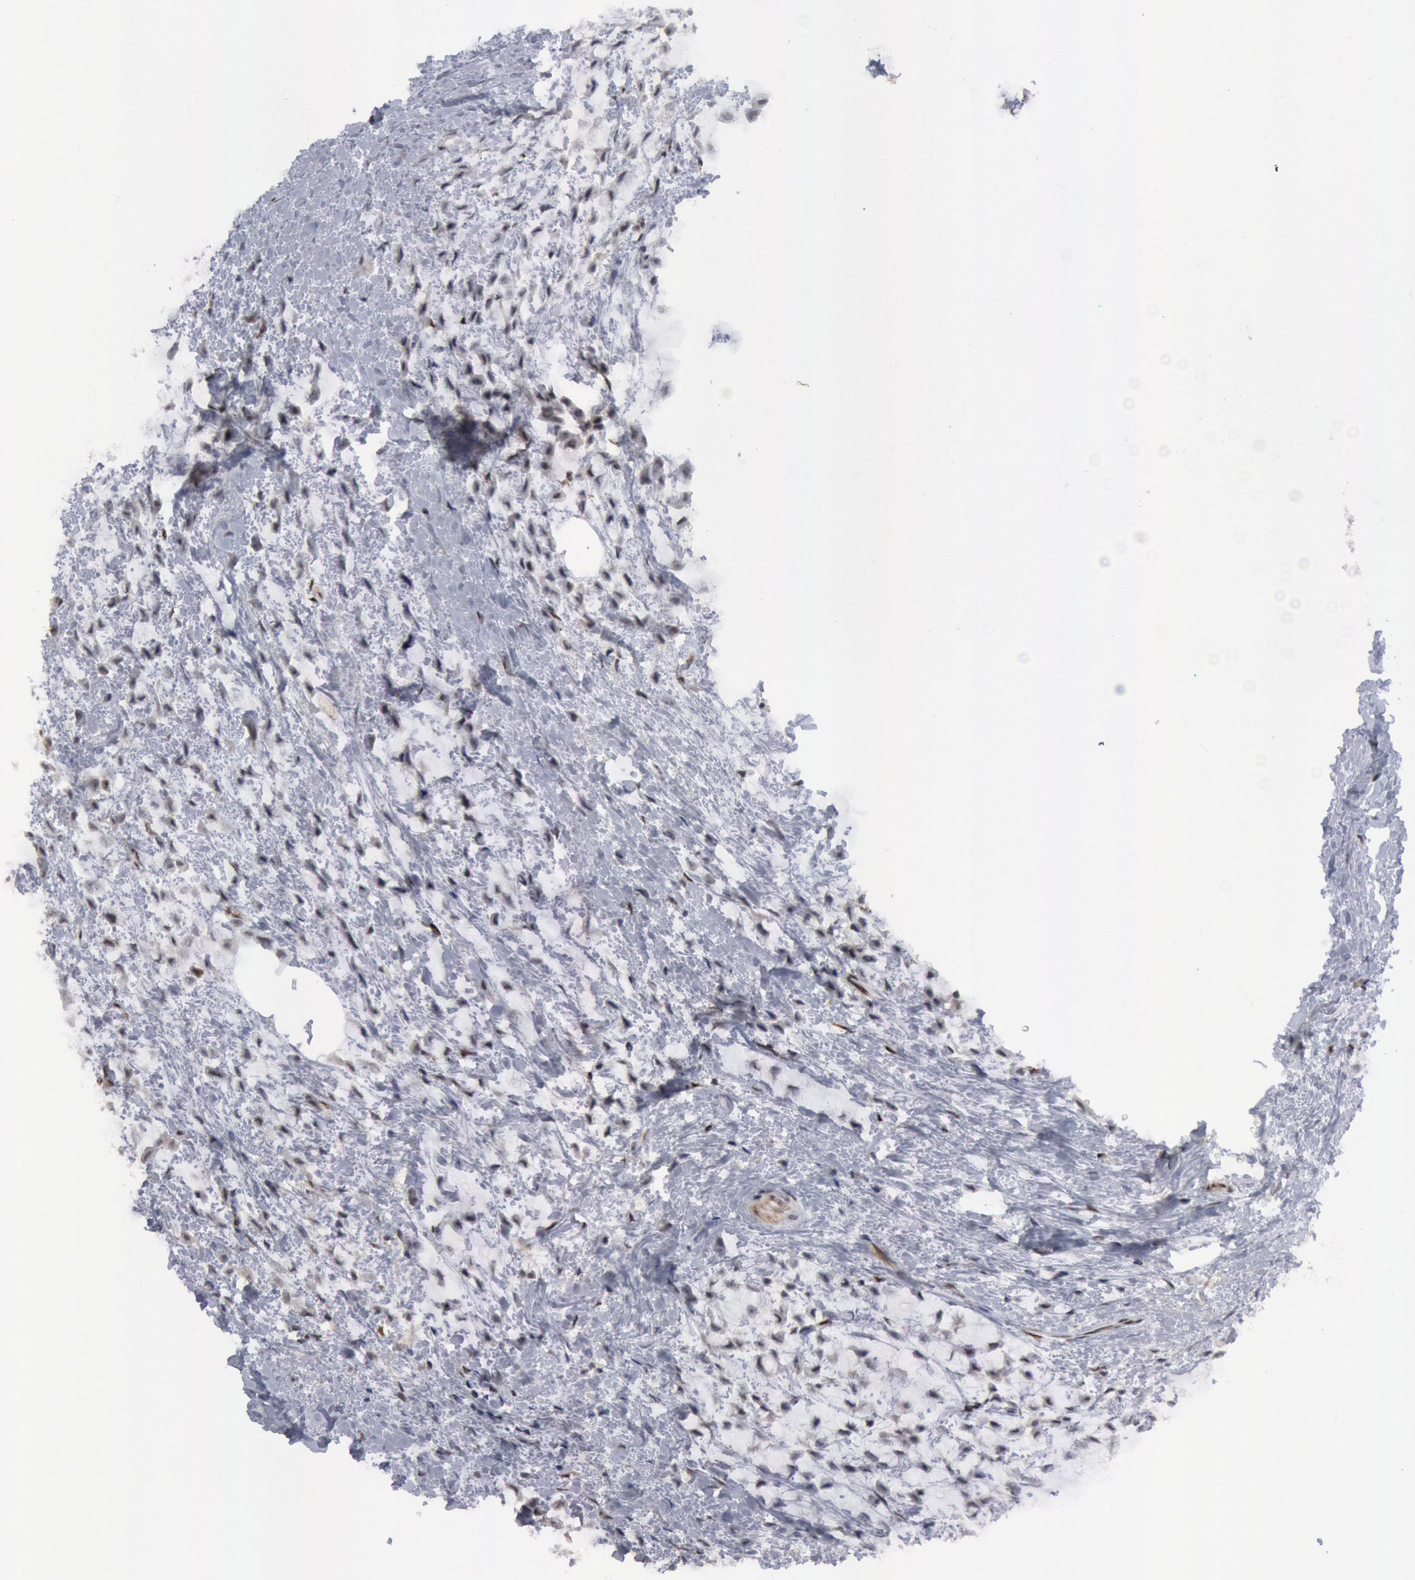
{"staining": {"intensity": "negative", "quantity": "none", "location": "none"}, "tissue": "breast cancer", "cell_type": "Tumor cells", "image_type": "cancer", "snomed": [{"axis": "morphology", "description": "Lobular carcinoma"}, {"axis": "topography", "description": "Breast"}], "caption": "Immunohistochemistry (IHC) of human breast cancer (lobular carcinoma) reveals no expression in tumor cells.", "gene": "FOXO1", "patient": {"sex": "female", "age": 85}}